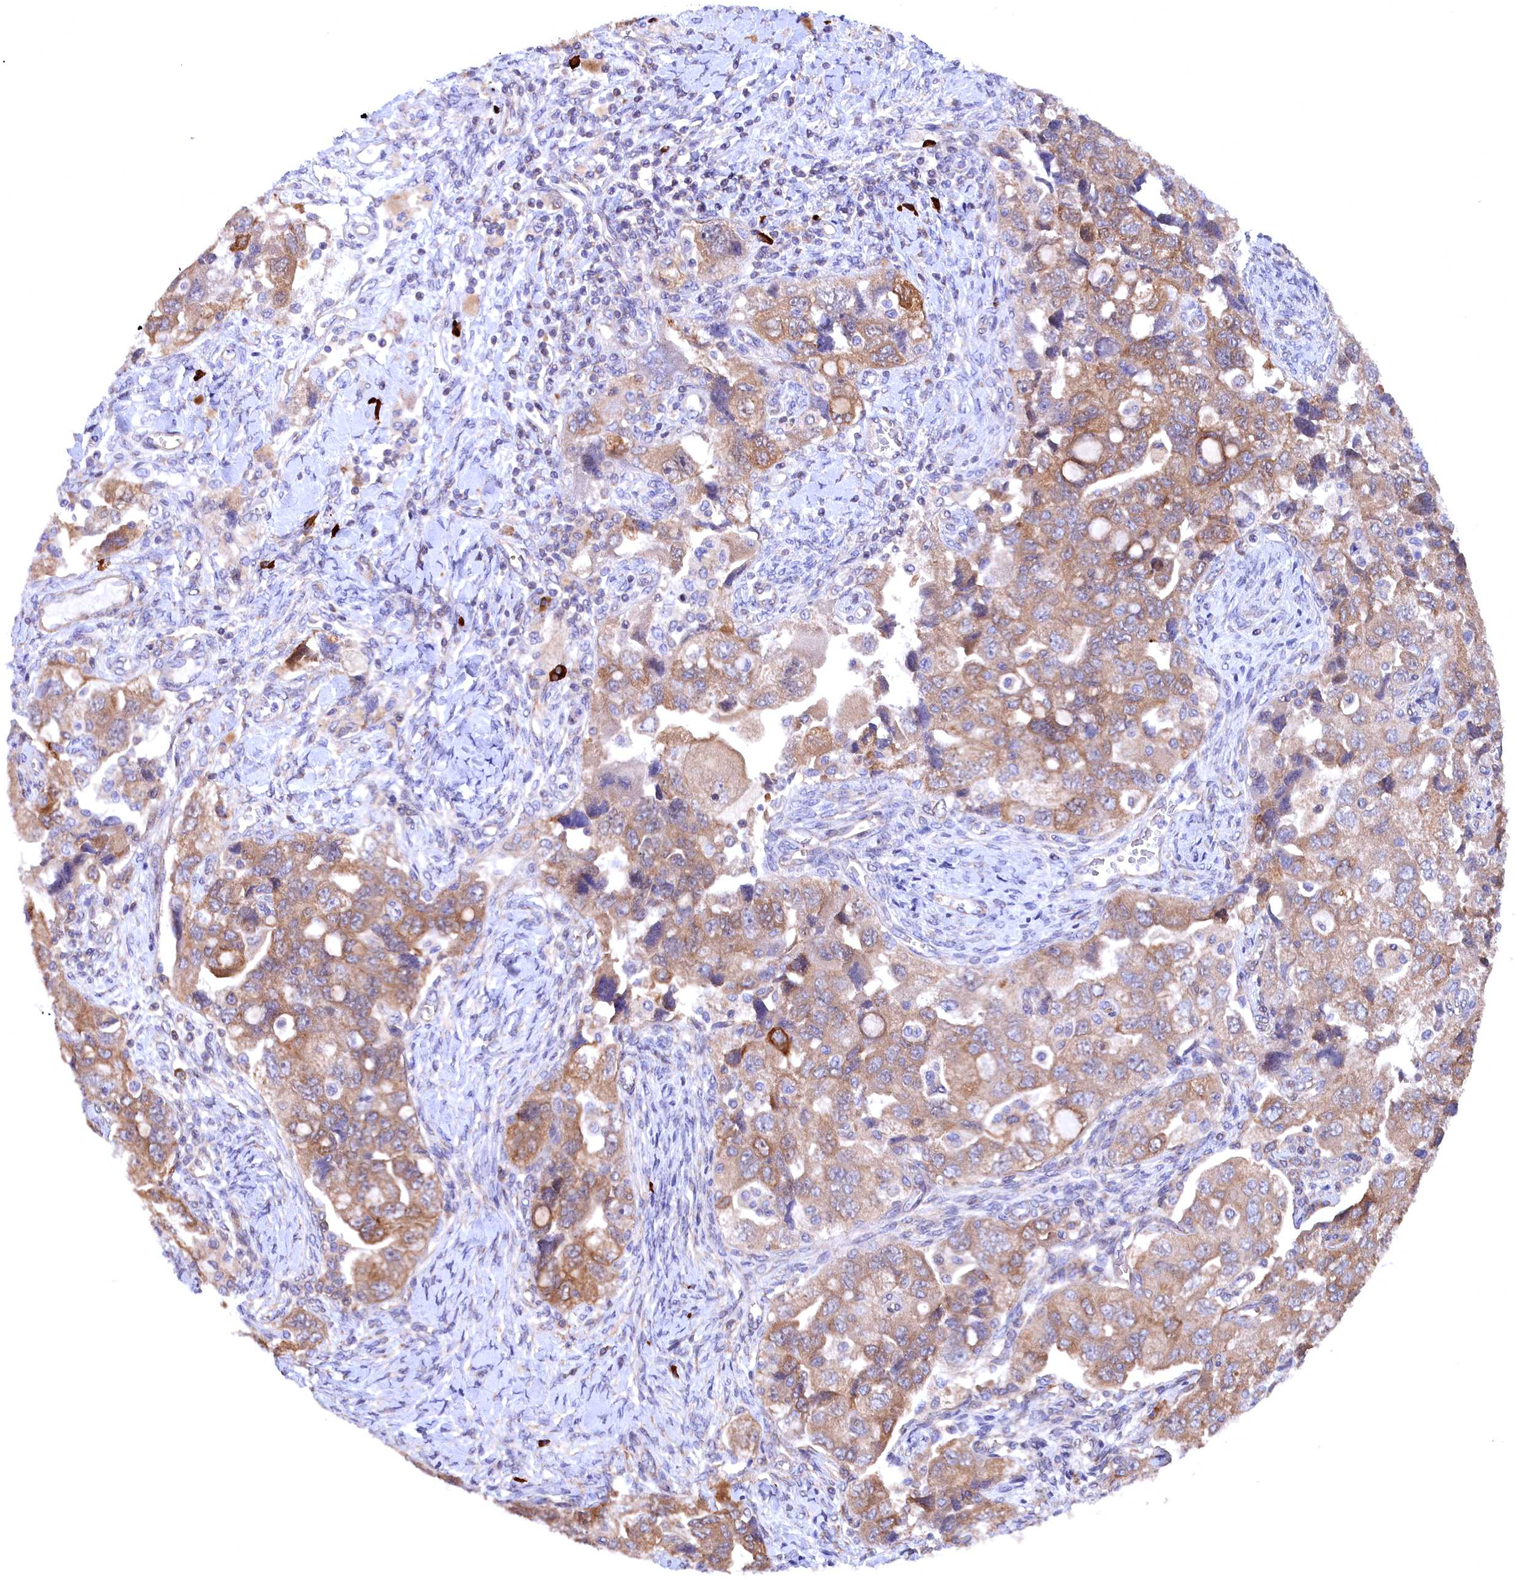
{"staining": {"intensity": "moderate", "quantity": ">75%", "location": "cytoplasmic/membranous"}, "tissue": "ovarian cancer", "cell_type": "Tumor cells", "image_type": "cancer", "snomed": [{"axis": "morphology", "description": "Carcinoma, NOS"}, {"axis": "morphology", "description": "Cystadenocarcinoma, serous, NOS"}, {"axis": "topography", "description": "Ovary"}], "caption": "Ovarian cancer (carcinoma) stained with a protein marker exhibits moderate staining in tumor cells.", "gene": "JPT2", "patient": {"sex": "female", "age": 69}}